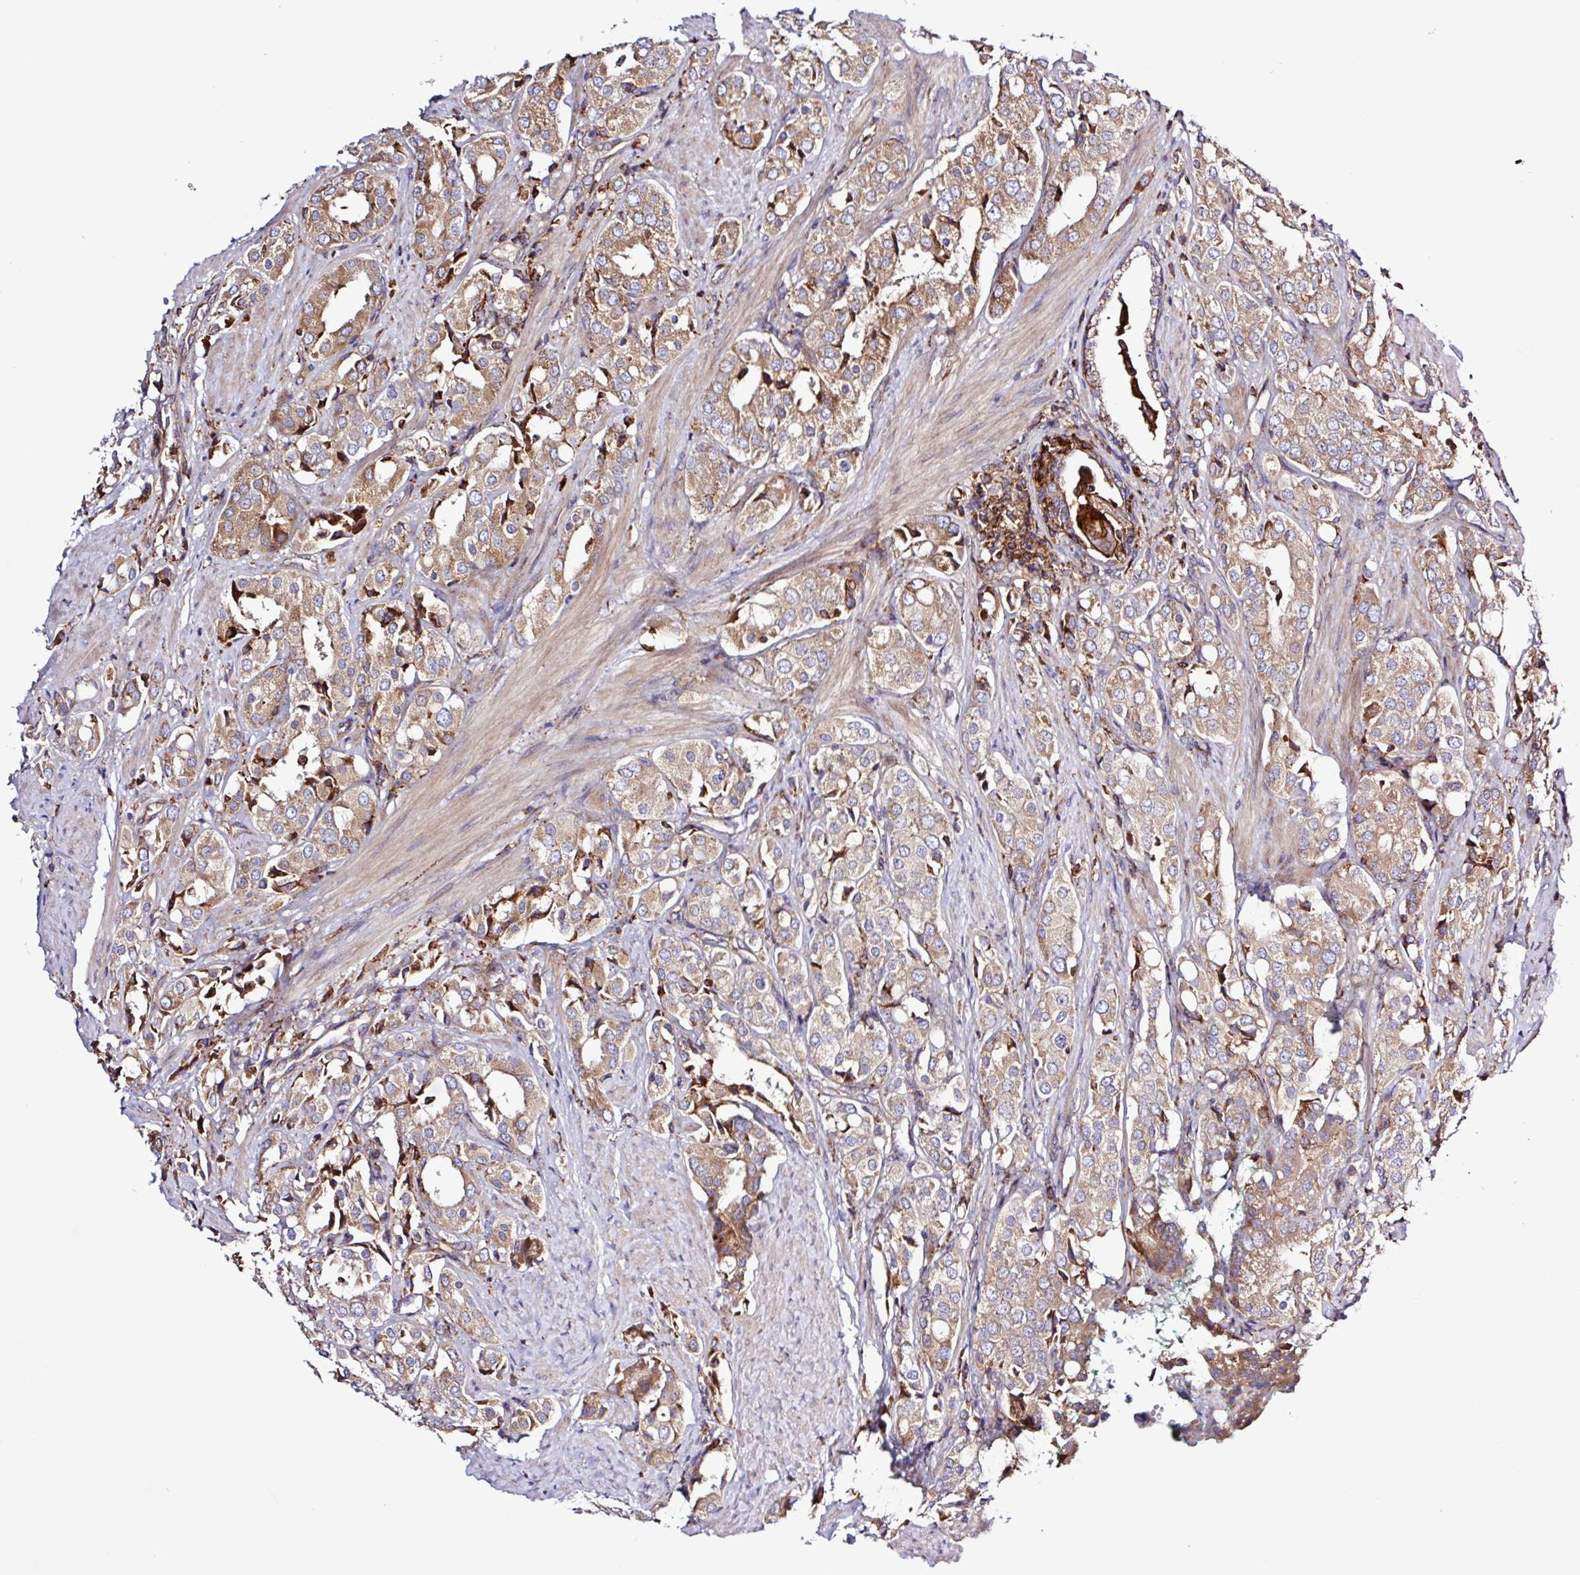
{"staining": {"intensity": "moderate", "quantity": ">75%", "location": "cytoplasmic/membranous"}, "tissue": "prostate cancer", "cell_type": "Tumor cells", "image_type": "cancer", "snomed": [{"axis": "morphology", "description": "Adenocarcinoma, High grade"}, {"axis": "topography", "description": "Prostate"}], "caption": "Adenocarcinoma (high-grade) (prostate) stained for a protein reveals moderate cytoplasmic/membranous positivity in tumor cells. Ihc stains the protein of interest in brown and the nuclei are stained blue.", "gene": "ACTR3", "patient": {"sex": "male", "age": 71}}